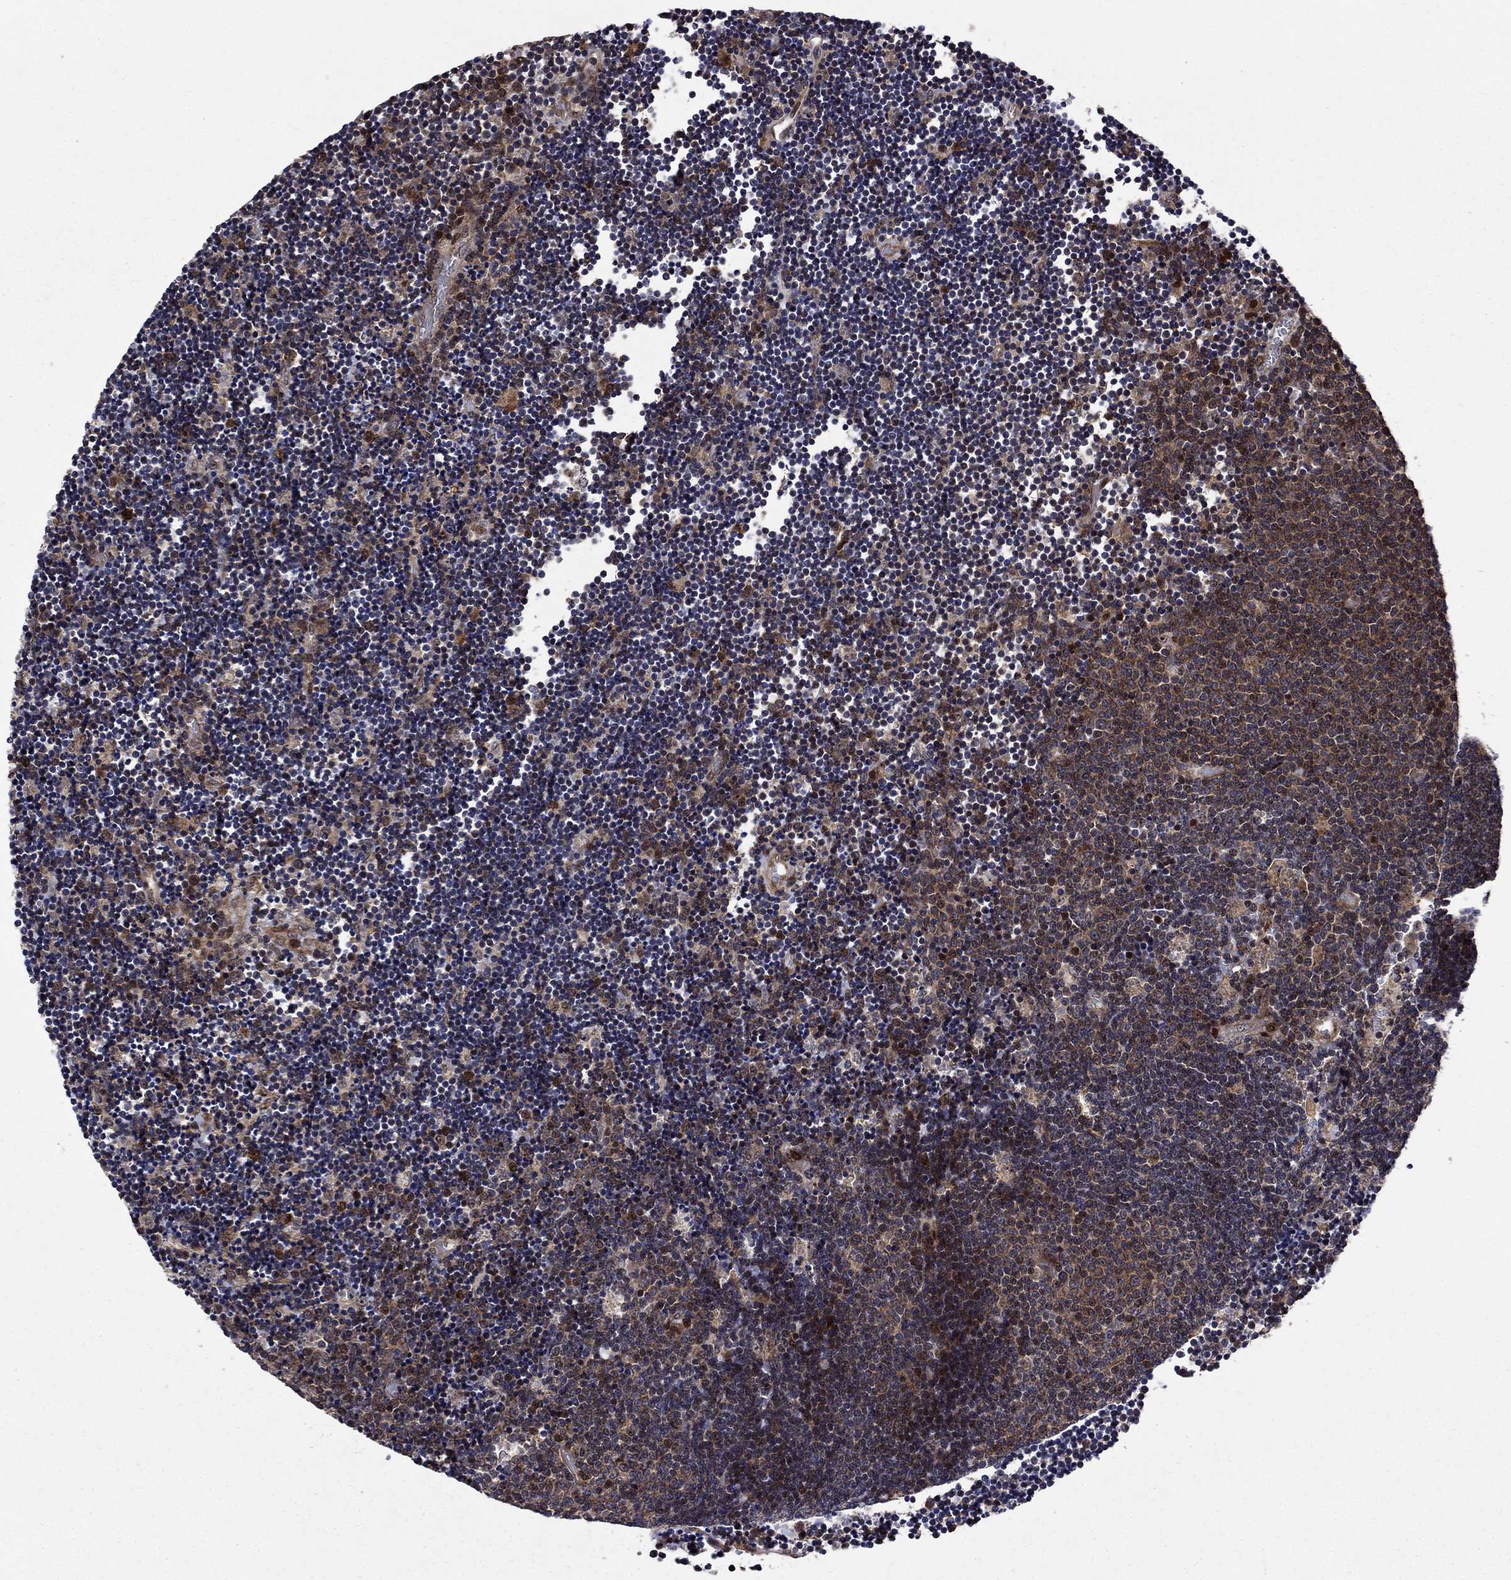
{"staining": {"intensity": "strong", "quantity": "<25%", "location": "cytoplasmic/membranous"}, "tissue": "lymphoma", "cell_type": "Tumor cells", "image_type": "cancer", "snomed": [{"axis": "morphology", "description": "Malignant lymphoma, non-Hodgkin's type, Low grade"}, {"axis": "topography", "description": "Brain"}], "caption": "IHC photomicrograph of human lymphoma stained for a protein (brown), which reveals medium levels of strong cytoplasmic/membranous positivity in approximately <25% of tumor cells.", "gene": "AGTPBP1", "patient": {"sex": "female", "age": 66}}